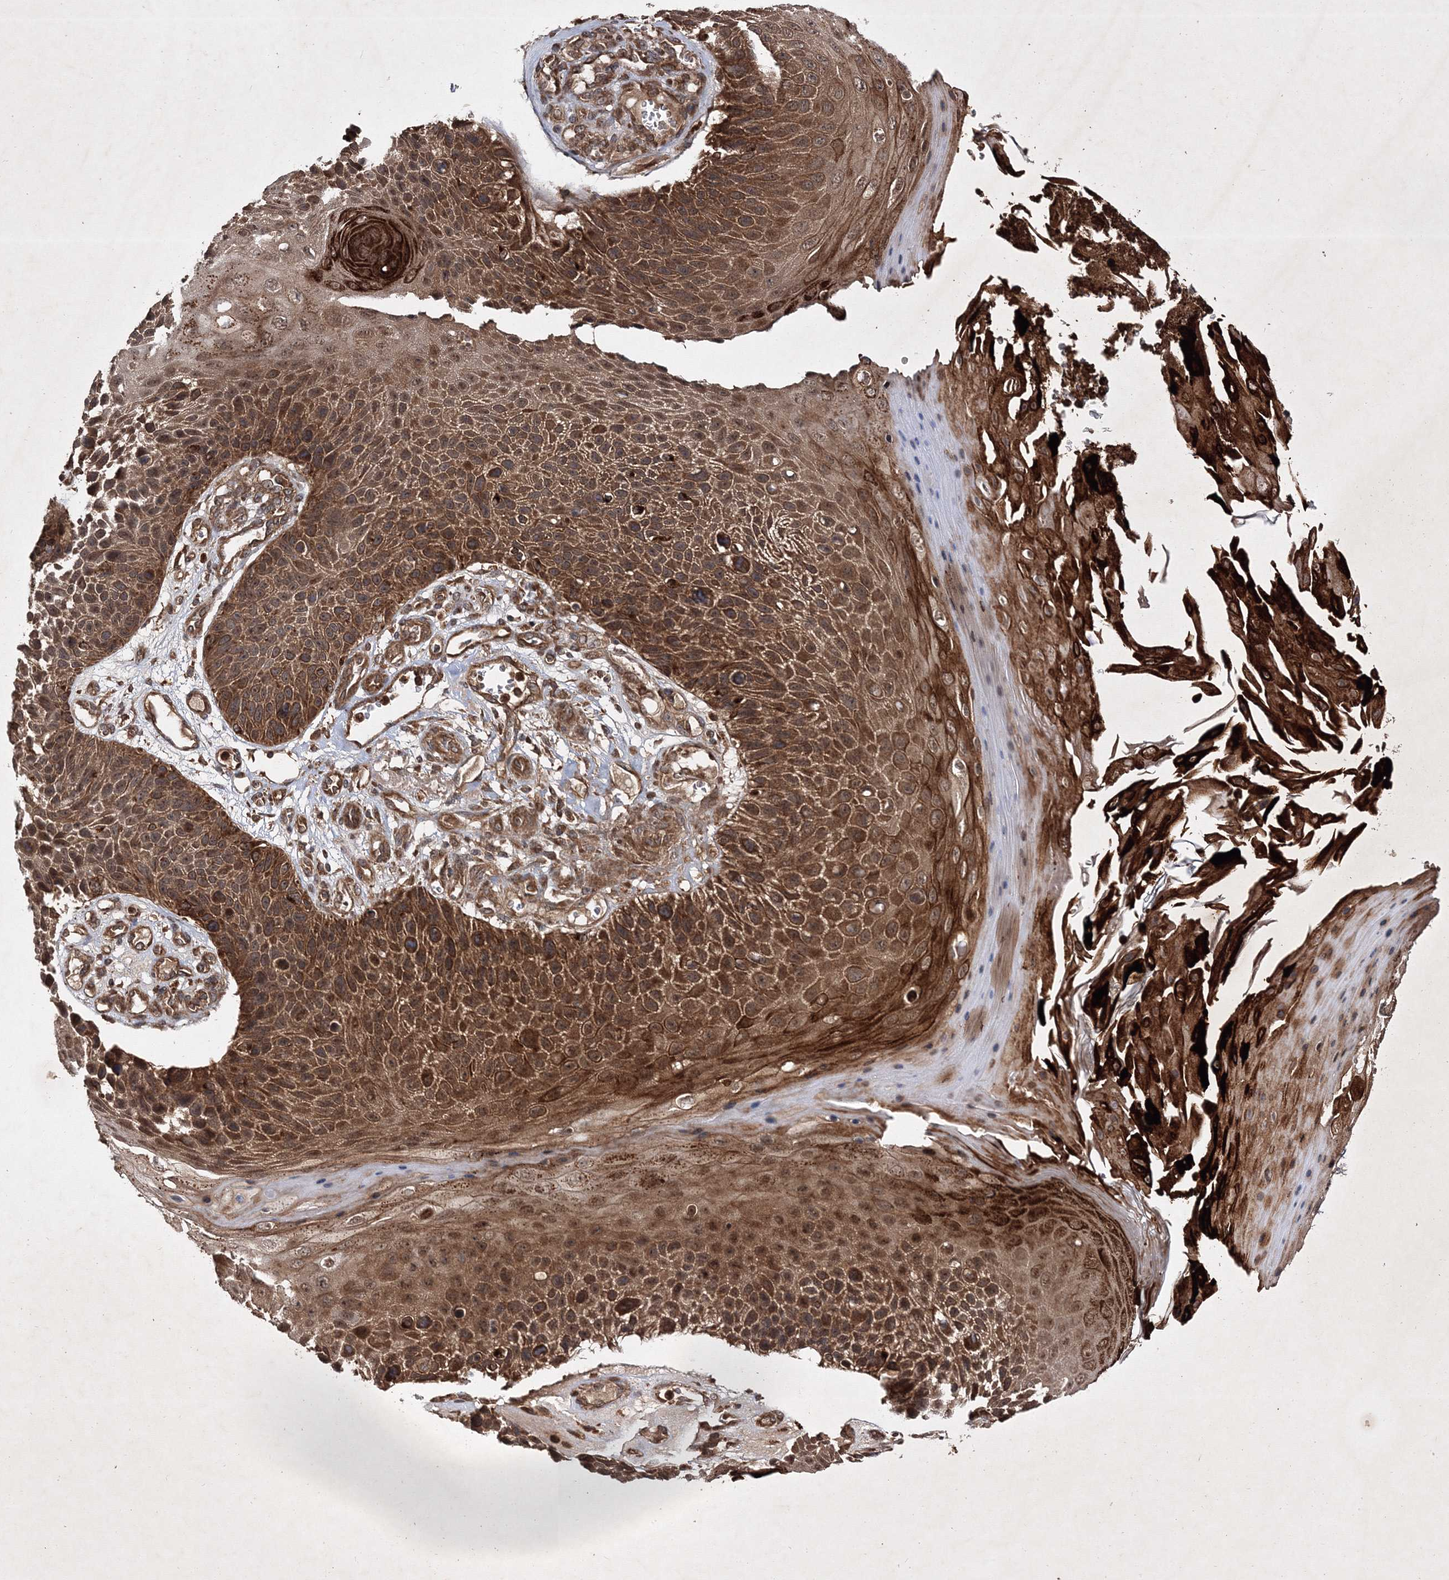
{"staining": {"intensity": "moderate", "quantity": ">75%", "location": "cytoplasmic/membranous,nuclear"}, "tissue": "skin cancer", "cell_type": "Tumor cells", "image_type": "cancer", "snomed": [{"axis": "morphology", "description": "Squamous cell carcinoma, NOS"}, {"axis": "topography", "description": "Skin"}], "caption": "Skin squamous cell carcinoma tissue displays moderate cytoplasmic/membranous and nuclear positivity in approximately >75% of tumor cells", "gene": "DNAJC13", "patient": {"sex": "female", "age": 88}}